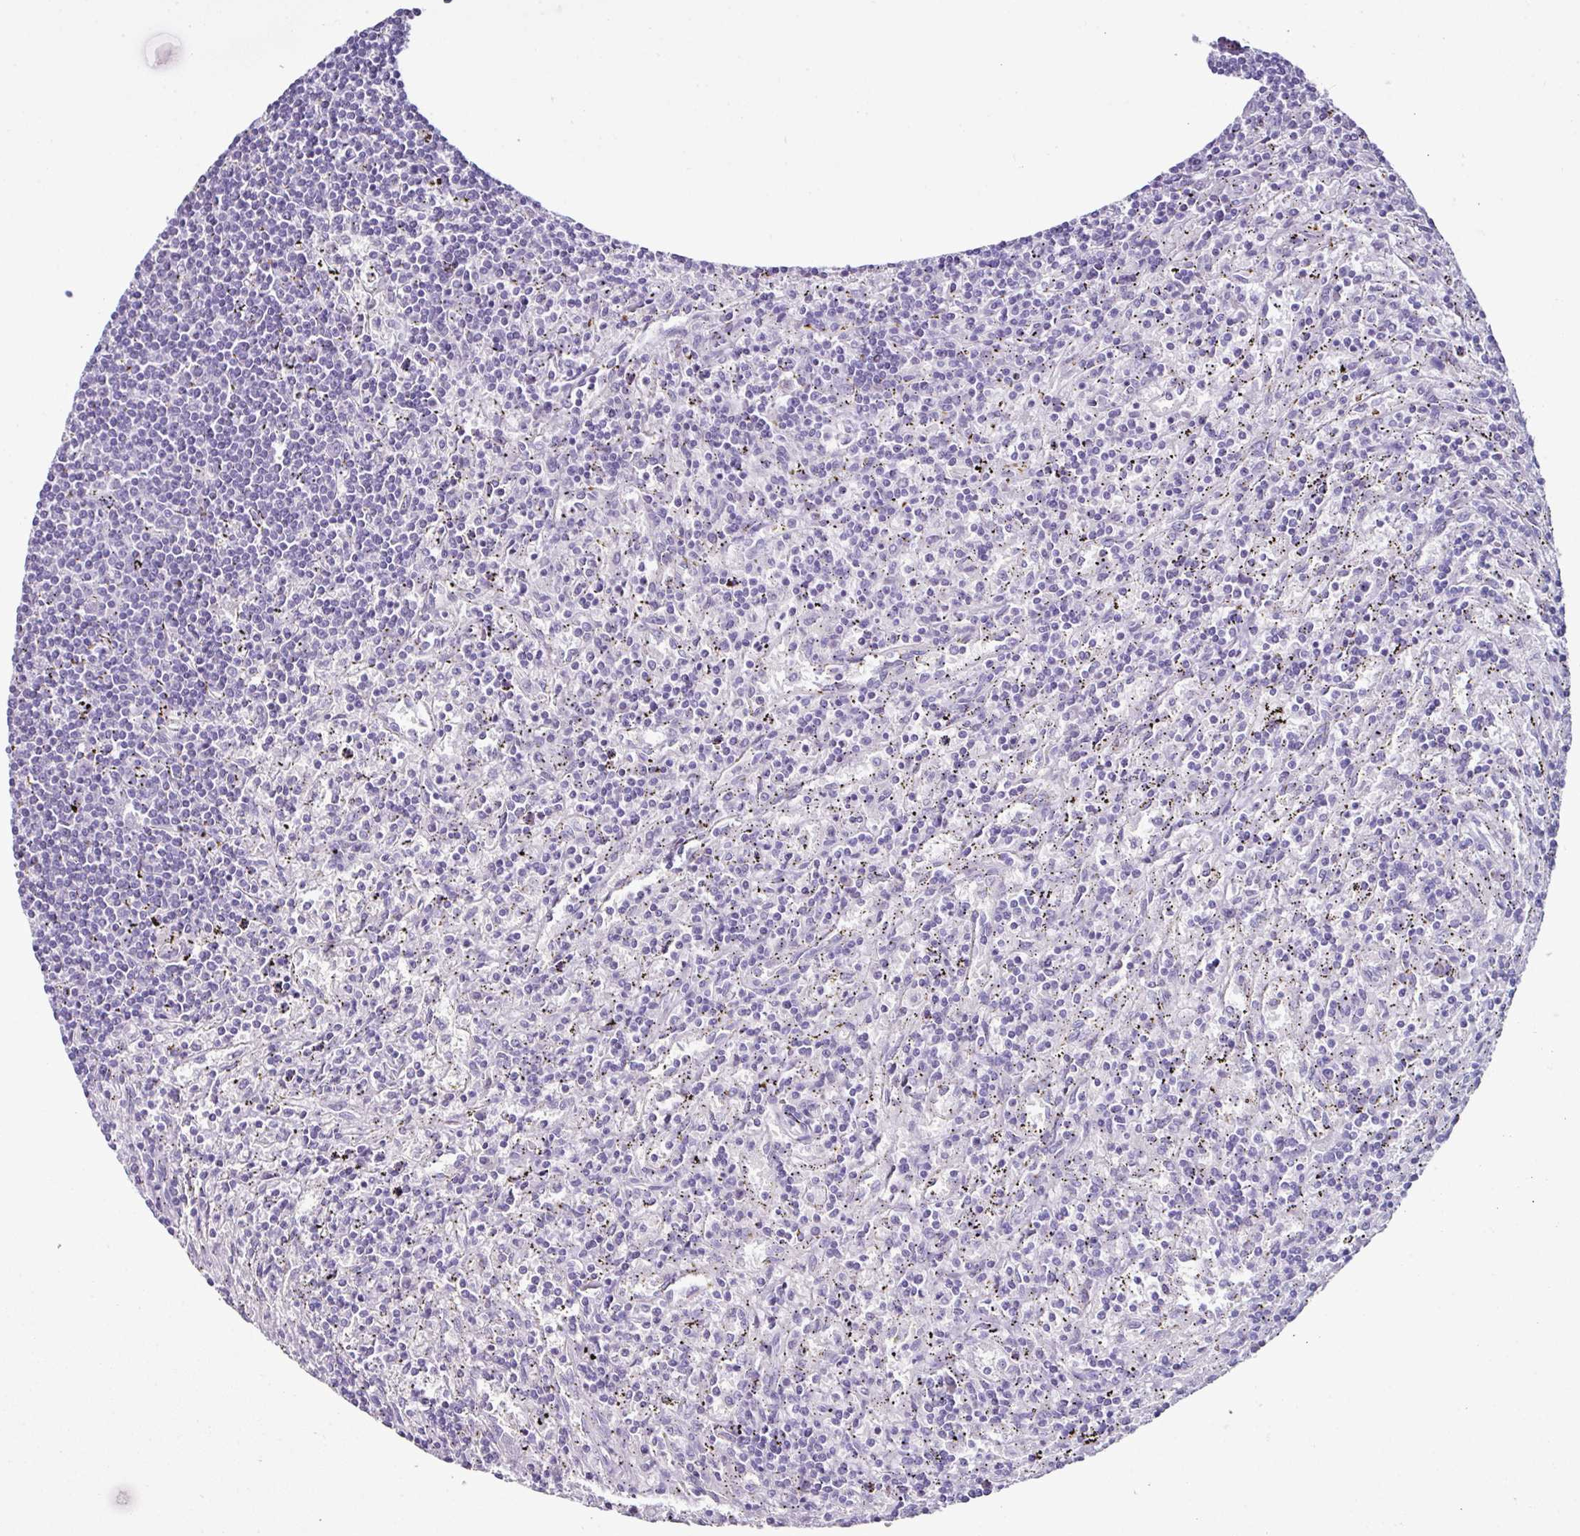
{"staining": {"intensity": "negative", "quantity": "none", "location": "none"}, "tissue": "lymphoma", "cell_type": "Tumor cells", "image_type": "cancer", "snomed": [{"axis": "morphology", "description": "Malignant lymphoma, non-Hodgkin's type, Low grade"}, {"axis": "topography", "description": "Spleen"}], "caption": "Low-grade malignant lymphoma, non-Hodgkin's type was stained to show a protein in brown. There is no significant expression in tumor cells. The staining was performed using DAB to visualize the protein expression in brown, while the nuclei were stained in blue with hematoxylin (Magnification: 20x).", "gene": "GLP2R", "patient": {"sex": "male", "age": 76}}